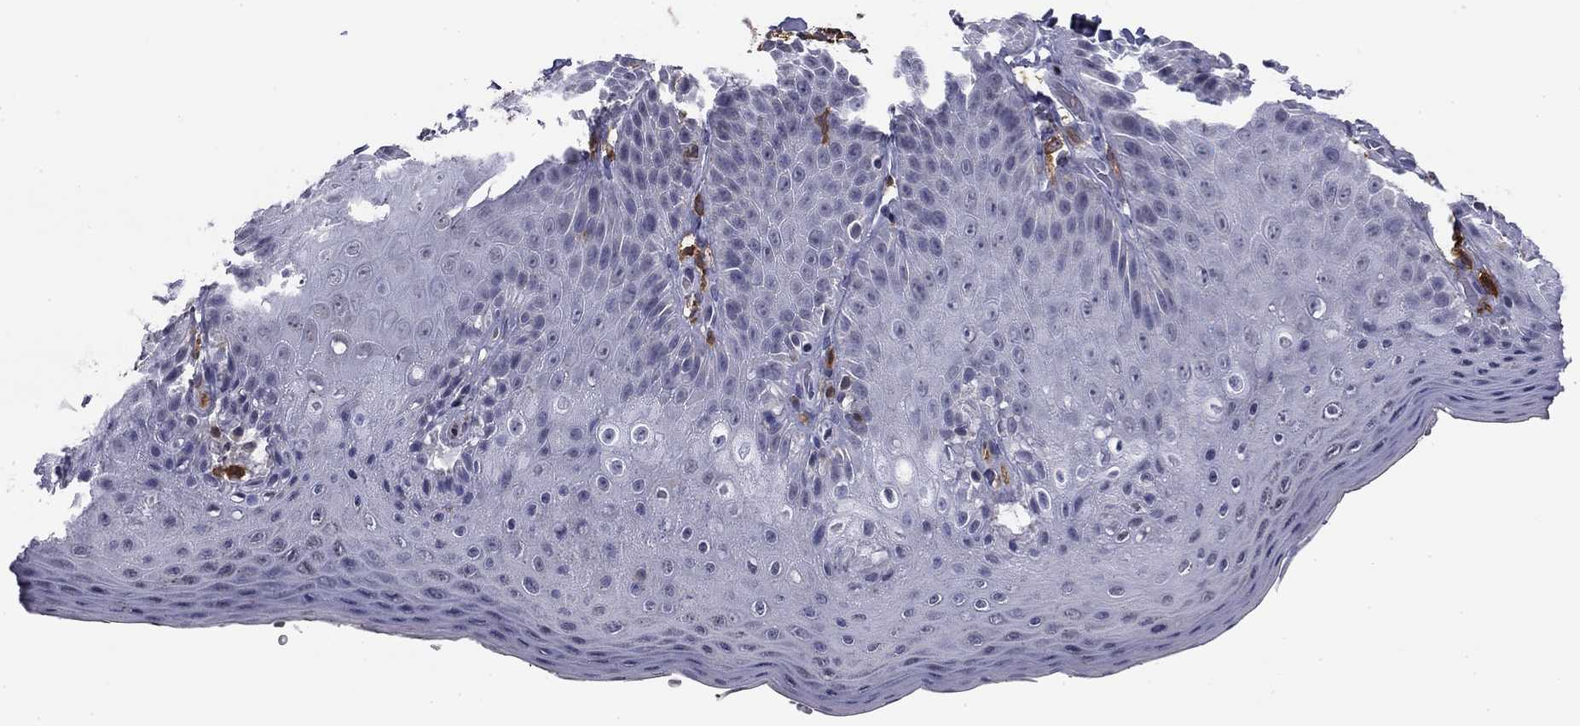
{"staining": {"intensity": "negative", "quantity": "none", "location": "none"}, "tissue": "skin", "cell_type": "Epidermal cells", "image_type": "normal", "snomed": [{"axis": "morphology", "description": "Normal tissue, NOS"}, {"axis": "topography", "description": "Anal"}], "caption": "DAB (3,3'-diaminobenzidine) immunohistochemical staining of benign skin demonstrates no significant staining in epidermal cells. Brightfield microscopy of immunohistochemistry (IHC) stained with DAB (brown) and hematoxylin (blue), captured at high magnification.", "gene": "PLCB2", "patient": {"sex": "male", "age": 53}}